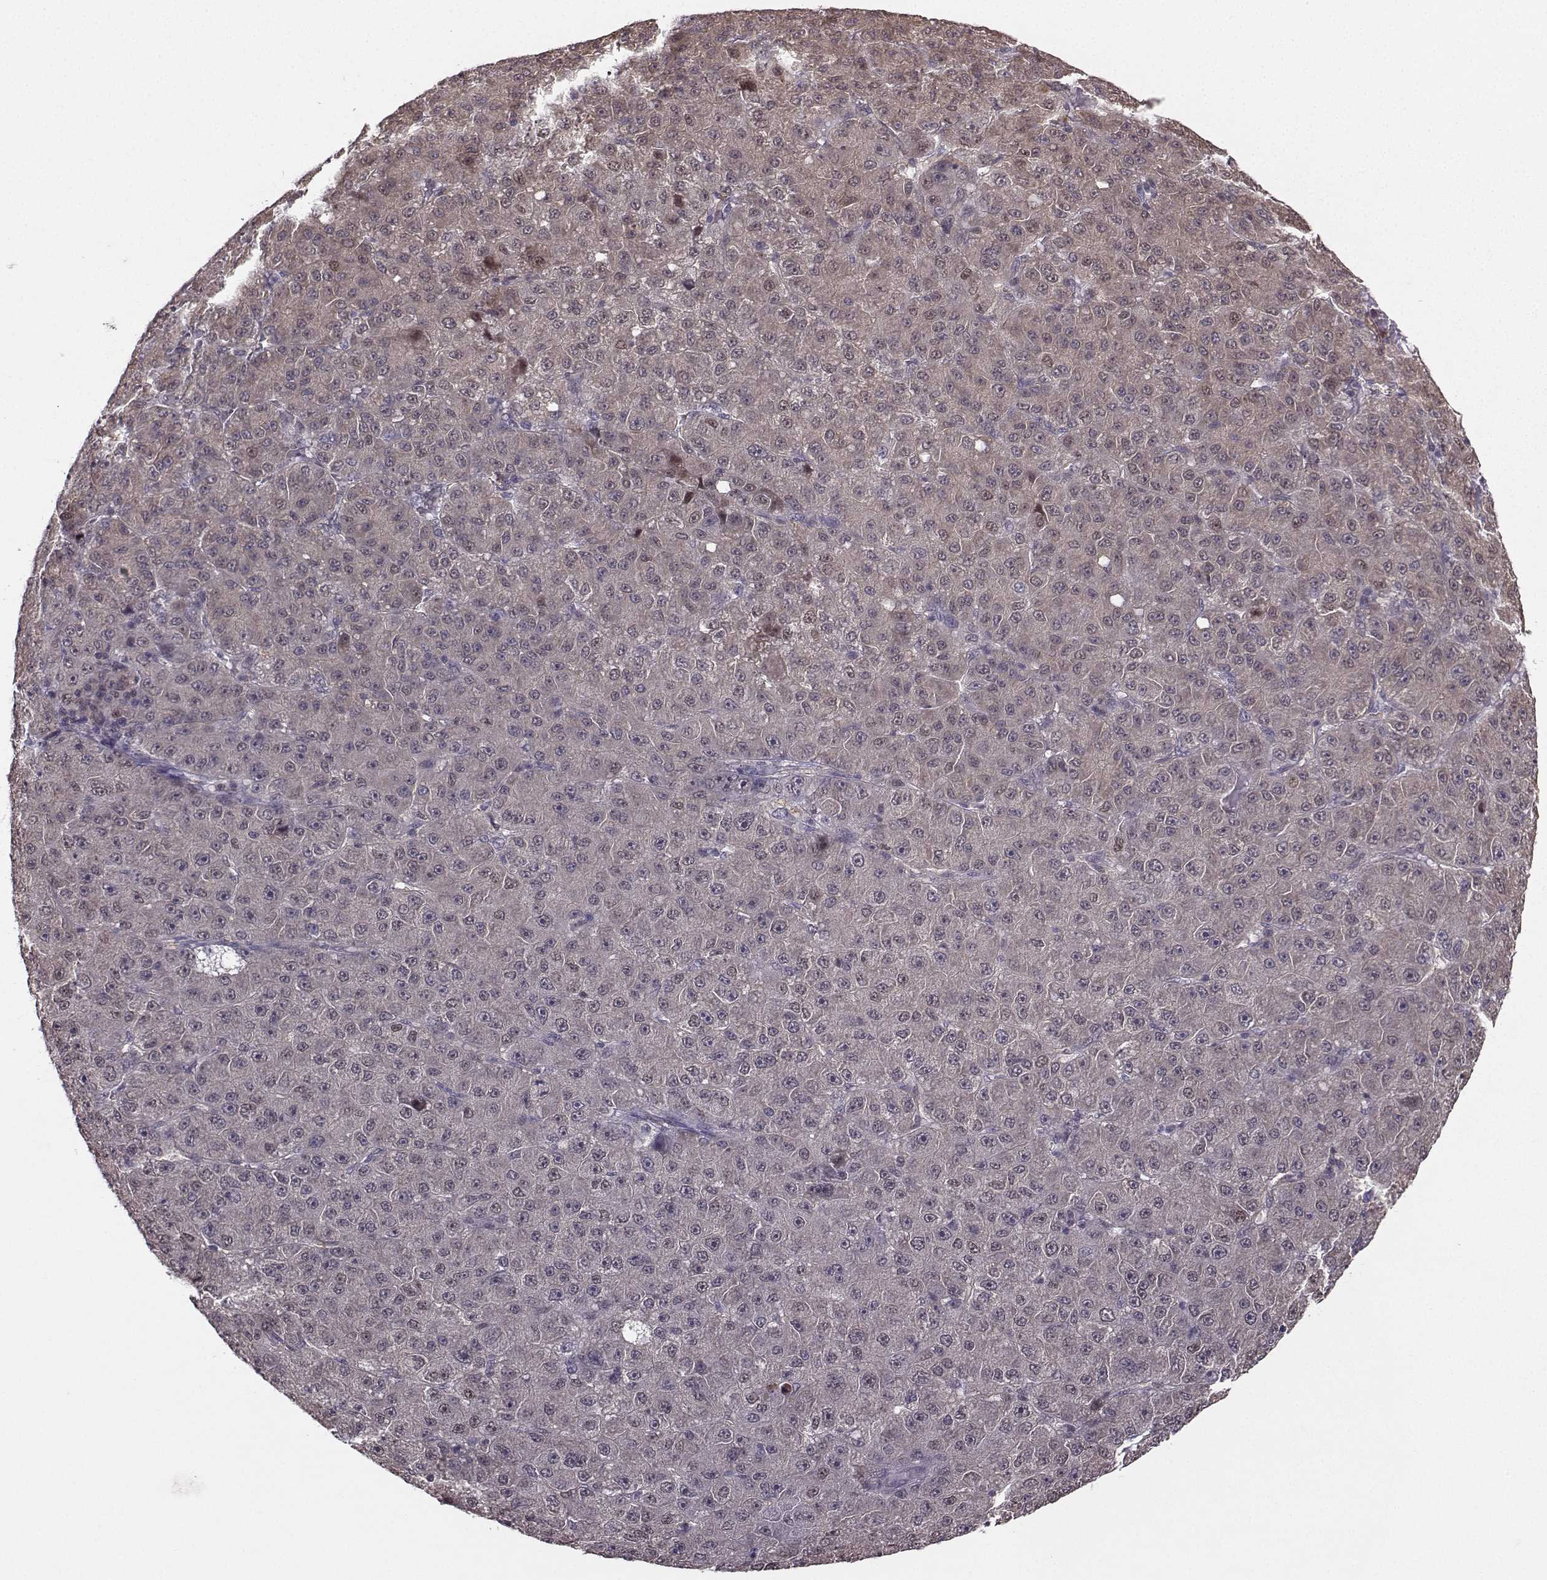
{"staining": {"intensity": "negative", "quantity": "none", "location": "none"}, "tissue": "liver cancer", "cell_type": "Tumor cells", "image_type": "cancer", "snomed": [{"axis": "morphology", "description": "Carcinoma, Hepatocellular, NOS"}, {"axis": "topography", "description": "Liver"}], "caption": "Tumor cells are negative for brown protein staining in hepatocellular carcinoma (liver).", "gene": "PKP2", "patient": {"sex": "male", "age": 67}}